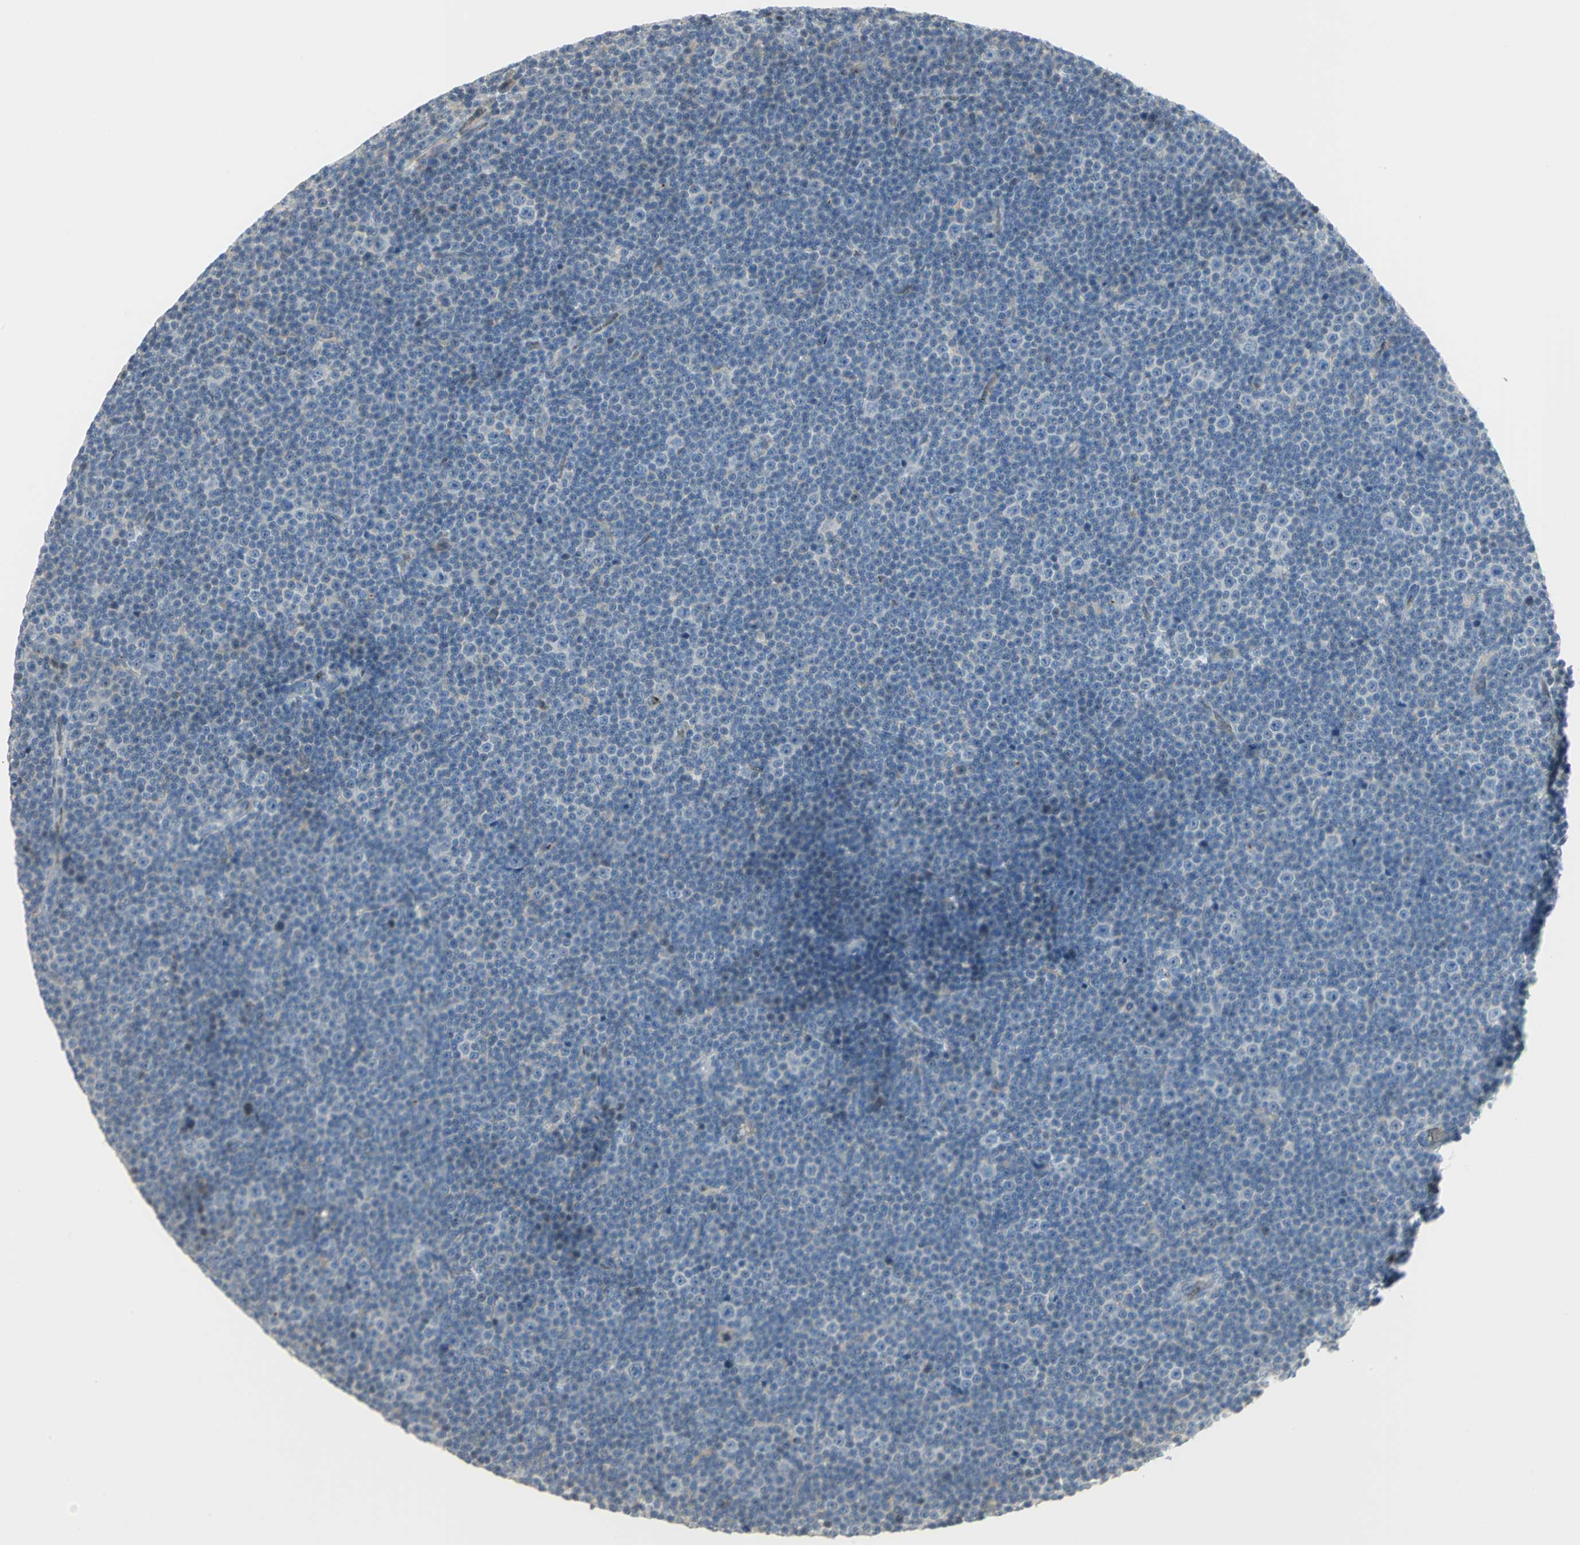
{"staining": {"intensity": "negative", "quantity": "none", "location": "none"}, "tissue": "lymphoma", "cell_type": "Tumor cells", "image_type": "cancer", "snomed": [{"axis": "morphology", "description": "Malignant lymphoma, non-Hodgkin's type, Low grade"}, {"axis": "topography", "description": "Lymph node"}], "caption": "Image shows no significant protein staining in tumor cells of malignant lymphoma, non-Hodgkin's type (low-grade).", "gene": "ANK1", "patient": {"sex": "female", "age": 67}}